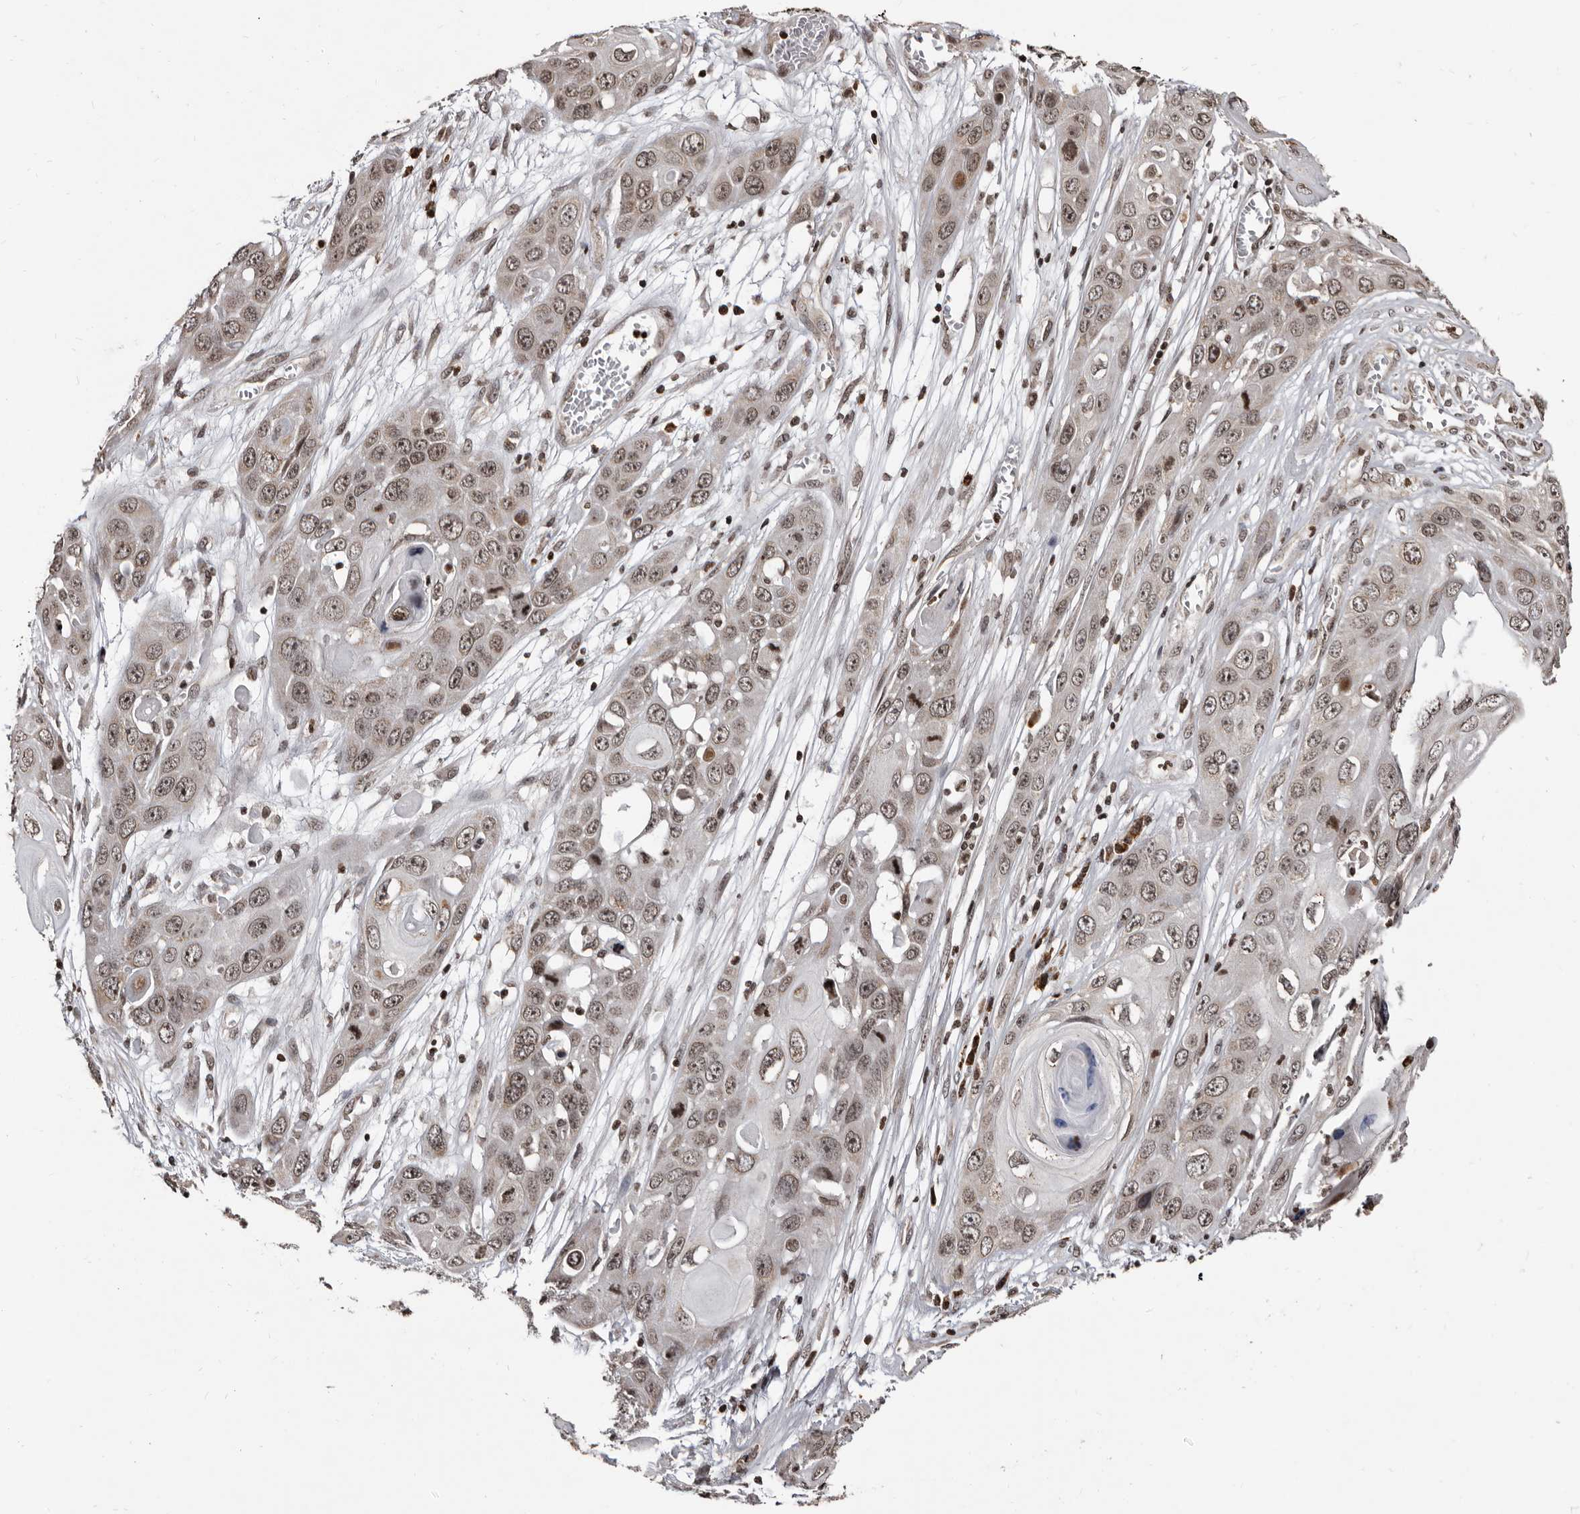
{"staining": {"intensity": "weak", "quantity": ">75%", "location": "nuclear"}, "tissue": "skin cancer", "cell_type": "Tumor cells", "image_type": "cancer", "snomed": [{"axis": "morphology", "description": "Squamous cell carcinoma, NOS"}, {"axis": "topography", "description": "Skin"}], "caption": "Squamous cell carcinoma (skin) stained with a brown dye shows weak nuclear positive staining in approximately >75% of tumor cells.", "gene": "THUMPD1", "patient": {"sex": "male", "age": 55}}